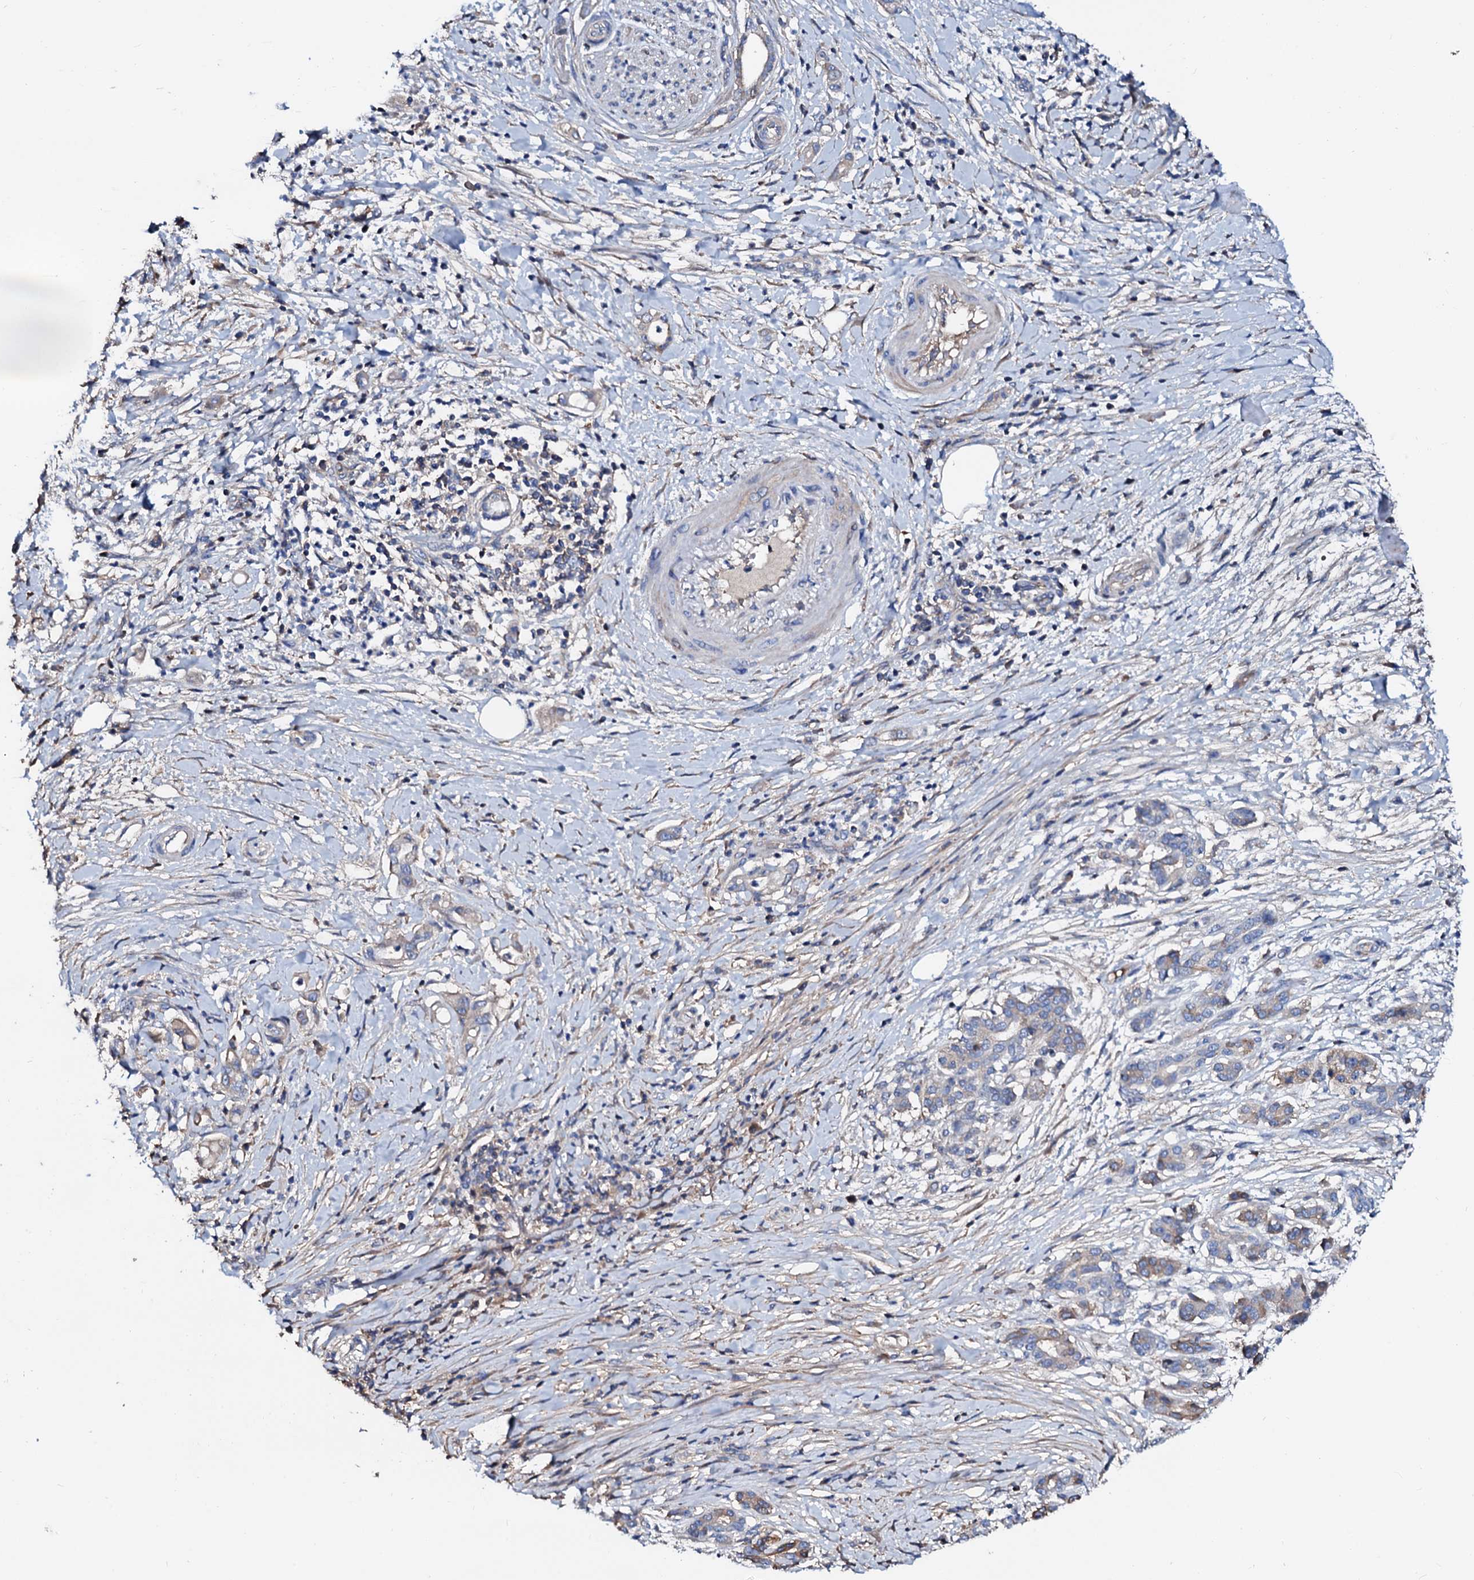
{"staining": {"intensity": "negative", "quantity": "none", "location": "none"}, "tissue": "pancreatic cancer", "cell_type": "Tumor cells", "image_type": "cancer", "snomed": [{"axis": "morphology", "description": "Adenocarcinoma, NOS"}, {"axis": "topography", "description": "Pancreas"}], "caption": "The immunohistochemistry photomicrograph has no significant staining in tumor cells of pancreatic cancer tissue.", "gene": "CSKMT", "patient": {"sex": "female", "age": 55}}